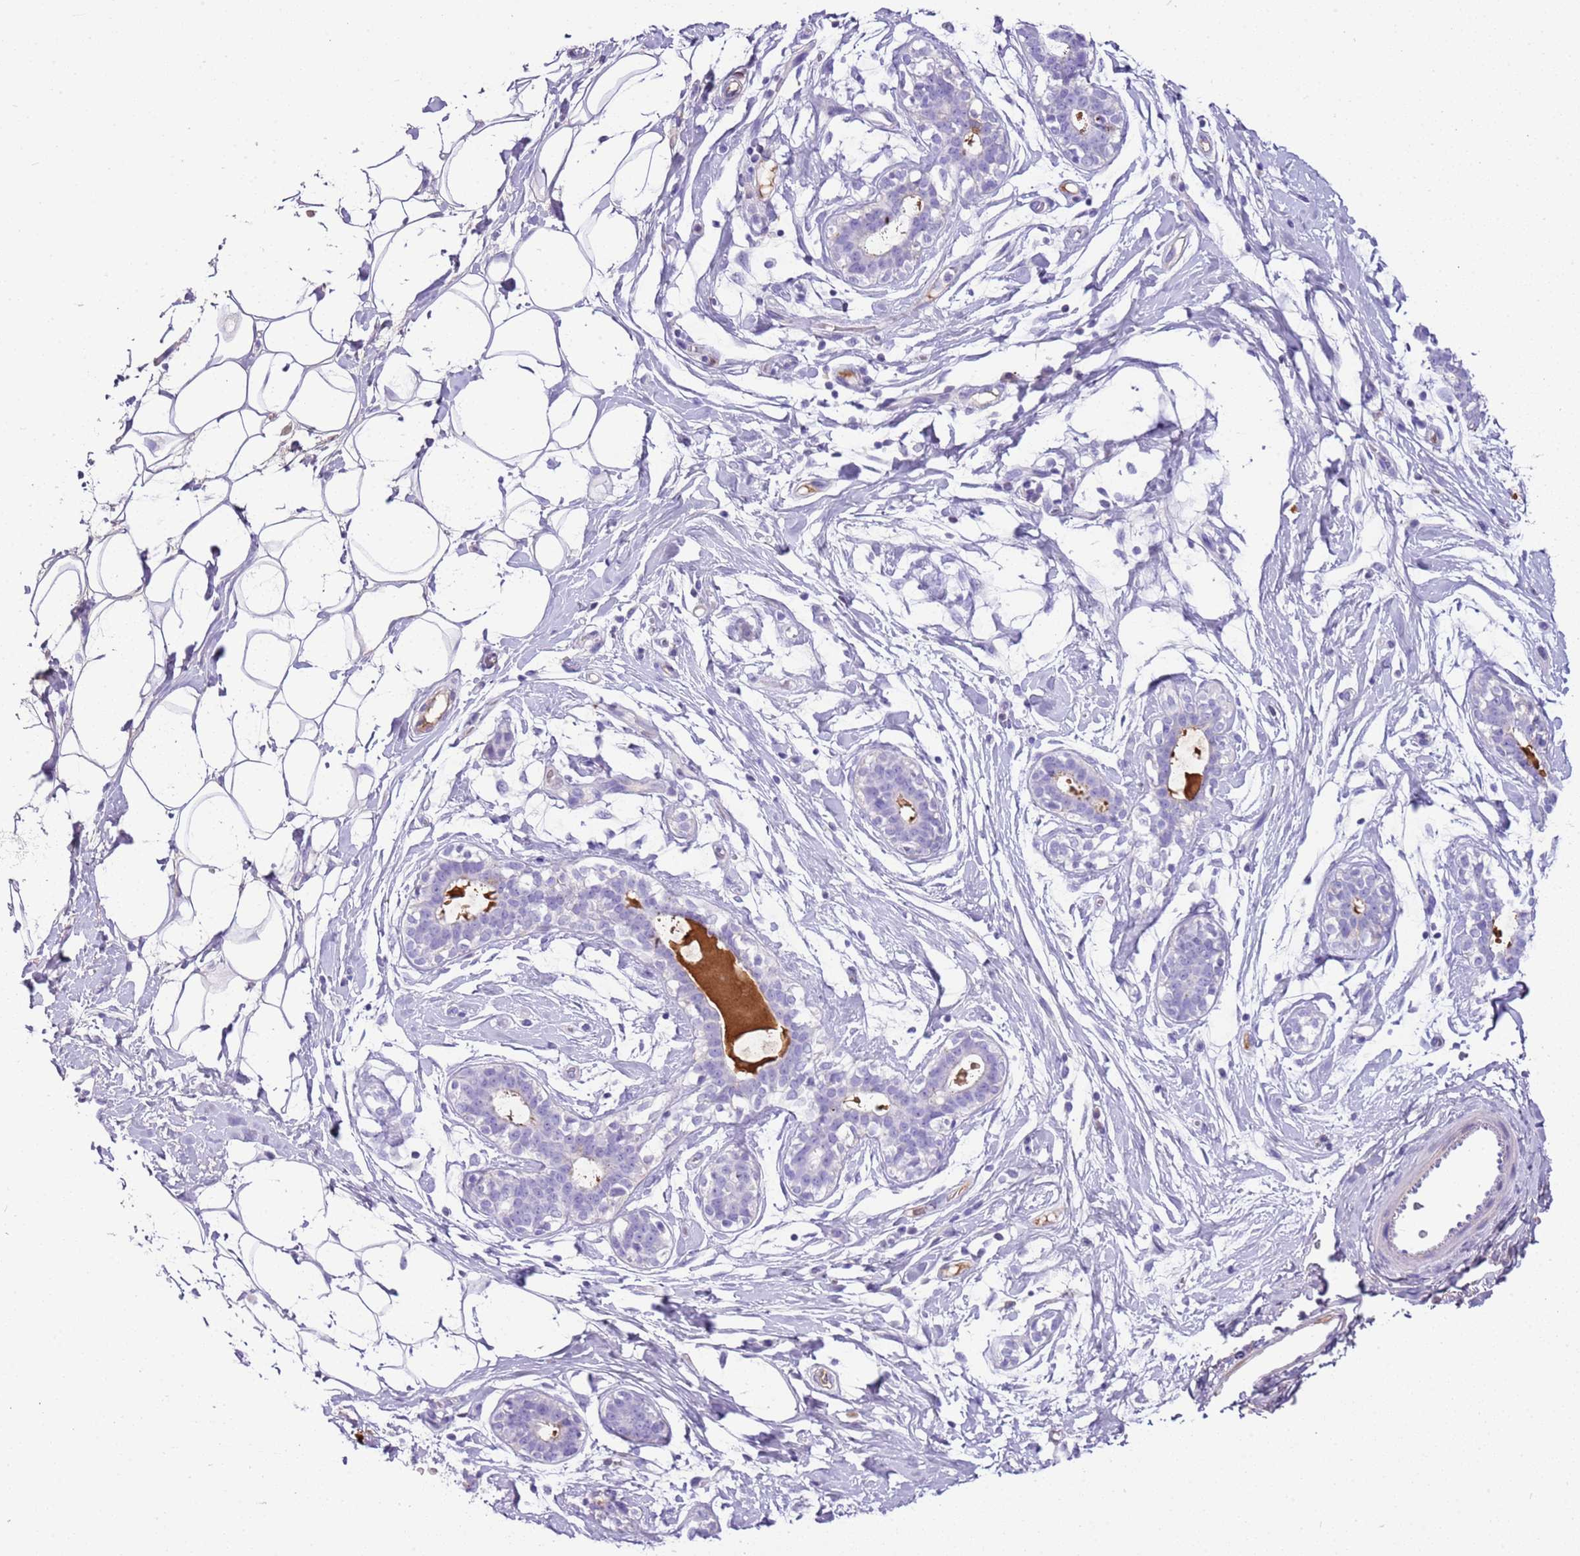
{"staining": {"intensity": "negative", "quantity": "none", "location": "none"}, "tissue": "adipose tissue", "cell_type": "Adipocytes", "image_type": "normal", "snomed": [{"axis": "morphology", "description": "Normal tissue, NOS"}, {"axis": "topography", "description": "Breast"}], "caption": "Immunohistochemistry (IHC) of benign adipose tissue exhibits no positivity in adipocytes.", "gene": "IGKV3", "patient": {"sex": "female", "age": 26}}